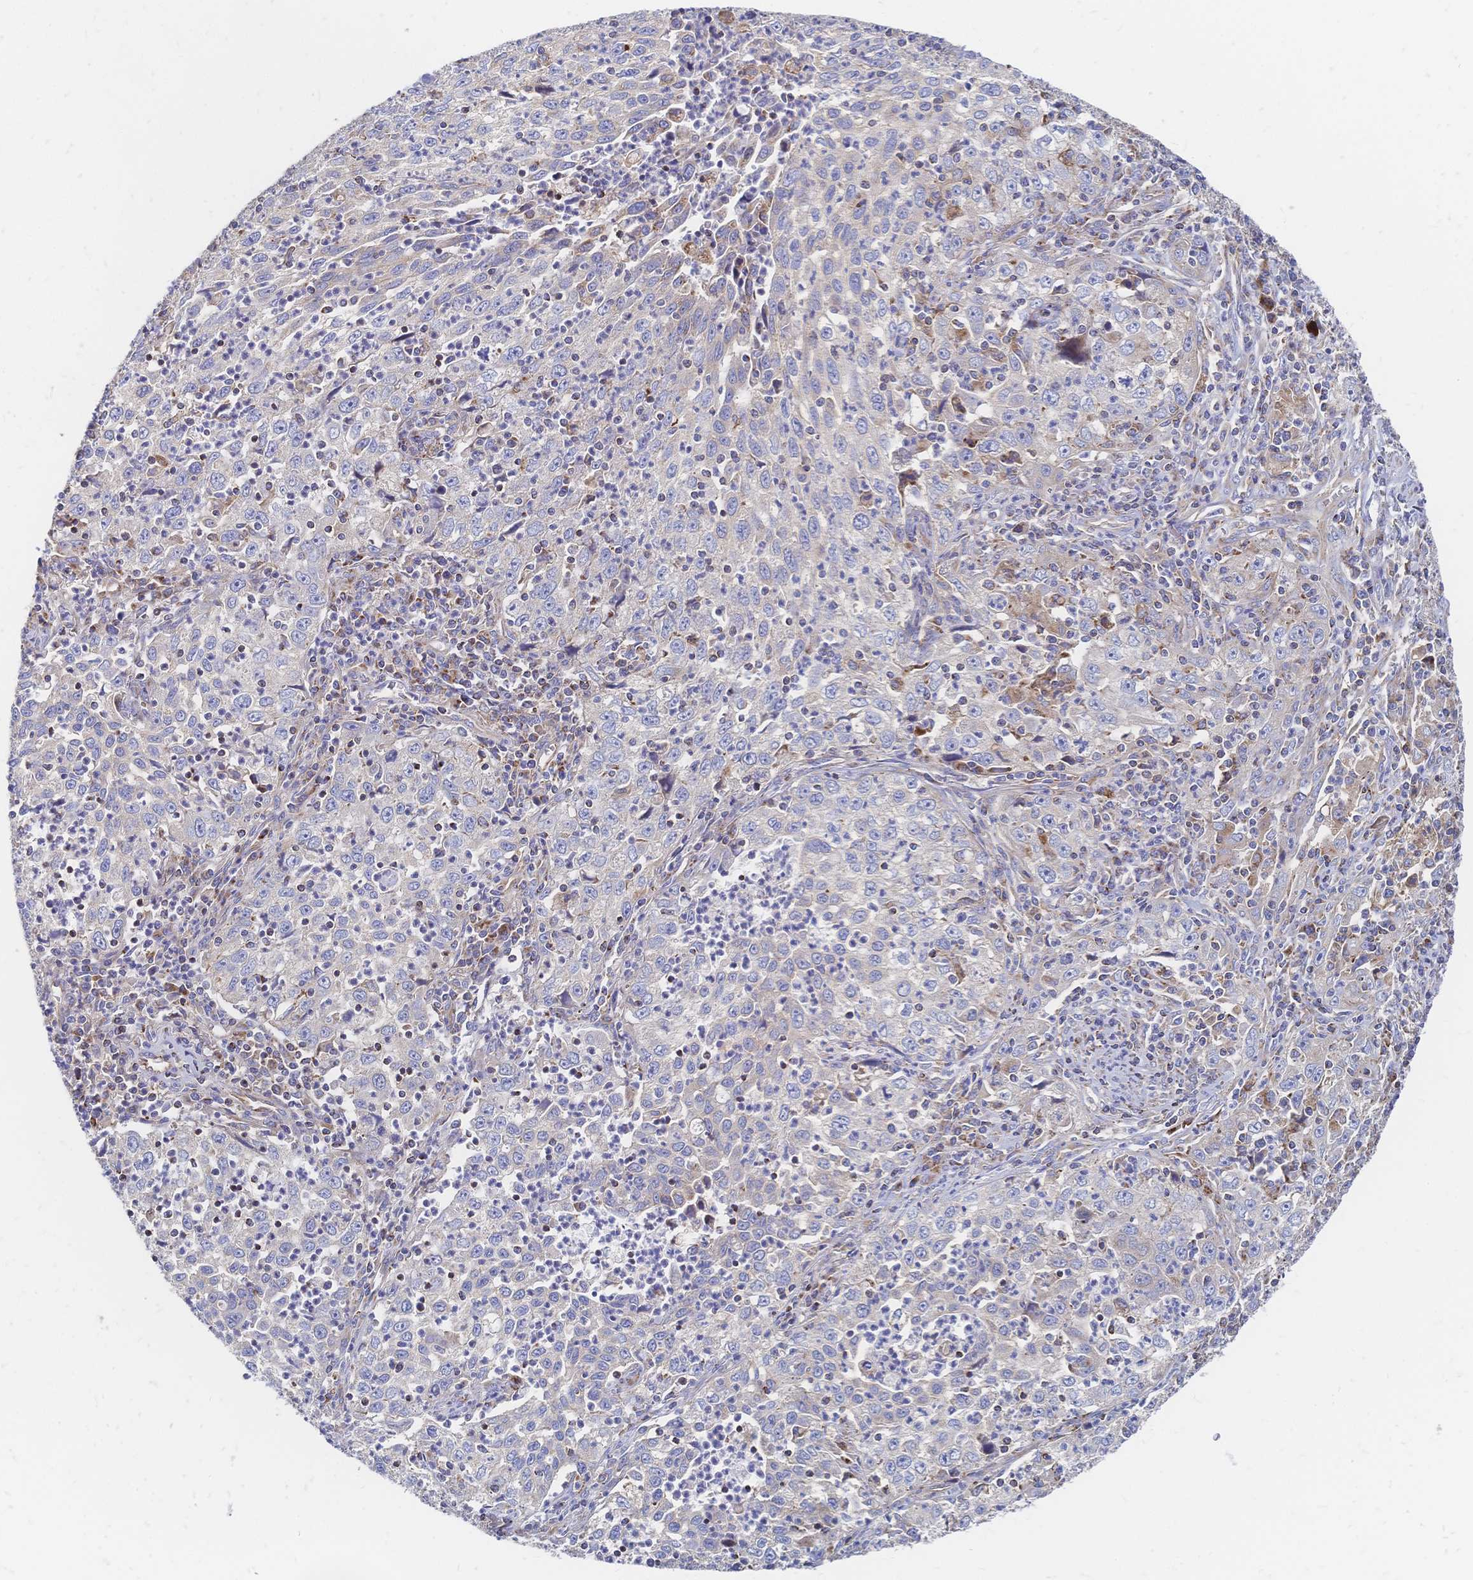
{"staining": {"intensity": "negative", "quantity": "none", "location": "none"}, "tissue": "lung cancer", "cell_type": "Tumor cells", "image_type": "cancer", "snomed": [{"axis": "morphology", "description": "Squamous cell carcinoma, NOS"}, {"axis": "topography", "description": "Lung"}], "caption": "Tumor cells are negative for brown protein staining in squamous cell carcinoma (lung).", "gene": "SORBS1", "patient": {"sex": "male", "age": 71}}